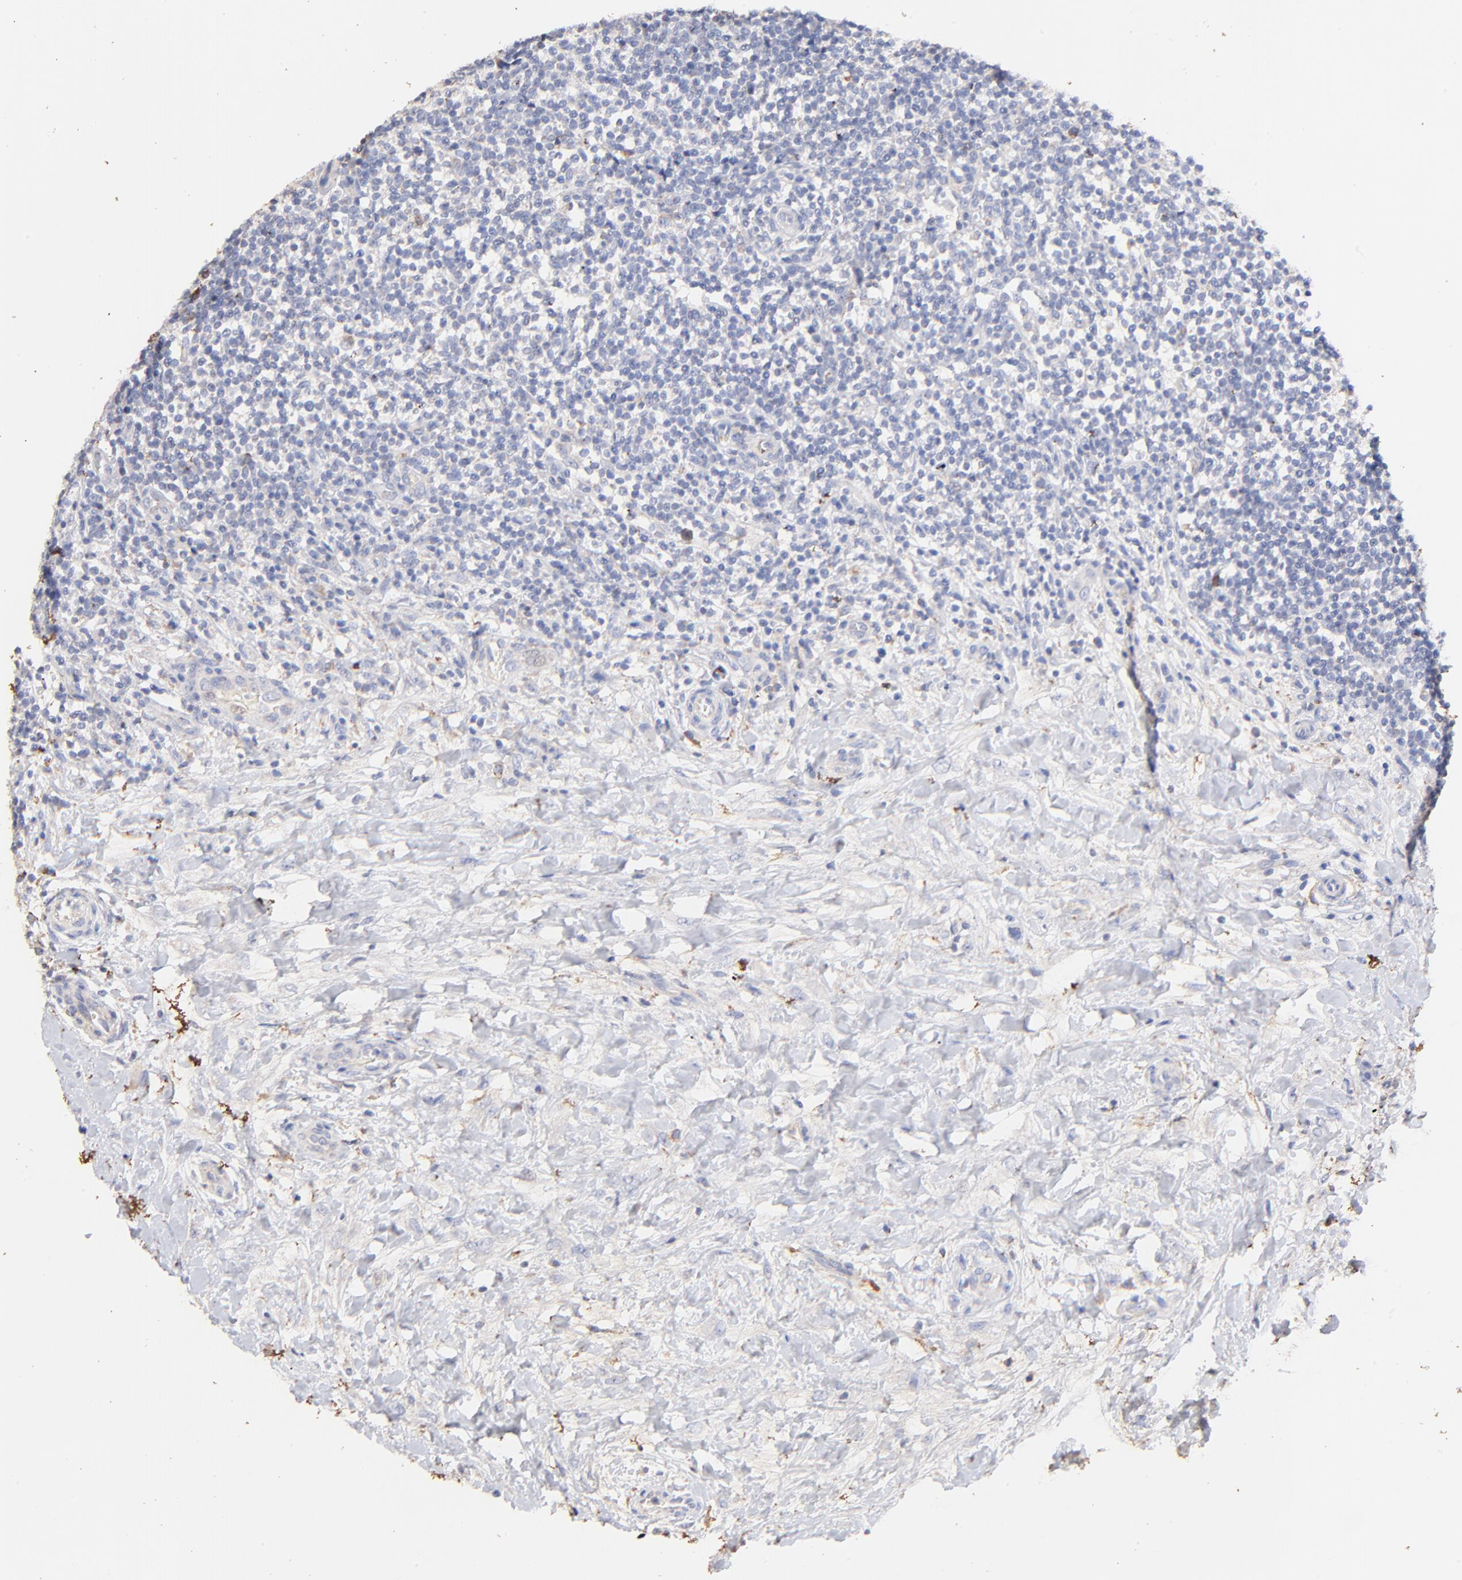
{"staining": {"intensity": "strong", "quantity": "<25%", "location": "cytoplasmic/membranous"}, "tissue": "lymphoma", "cell_type": "Tumor cells", "image_type": "cancer", "snomed": [{"axis": "morphology", "description": "Malignant lymphoma, non-Hodgkin's type, Low grade"}, {"axis": "topography", "description": "Lymph node"}], "caption": "Strong cytoplasmic/membranous expression is identified in approximately <25% of tumor cells in malignant lymphoma, non-Hodgkin's type (low-grade).", "gene": "IGLV7-43", "patient": {"sex": "female", "age": 76}}